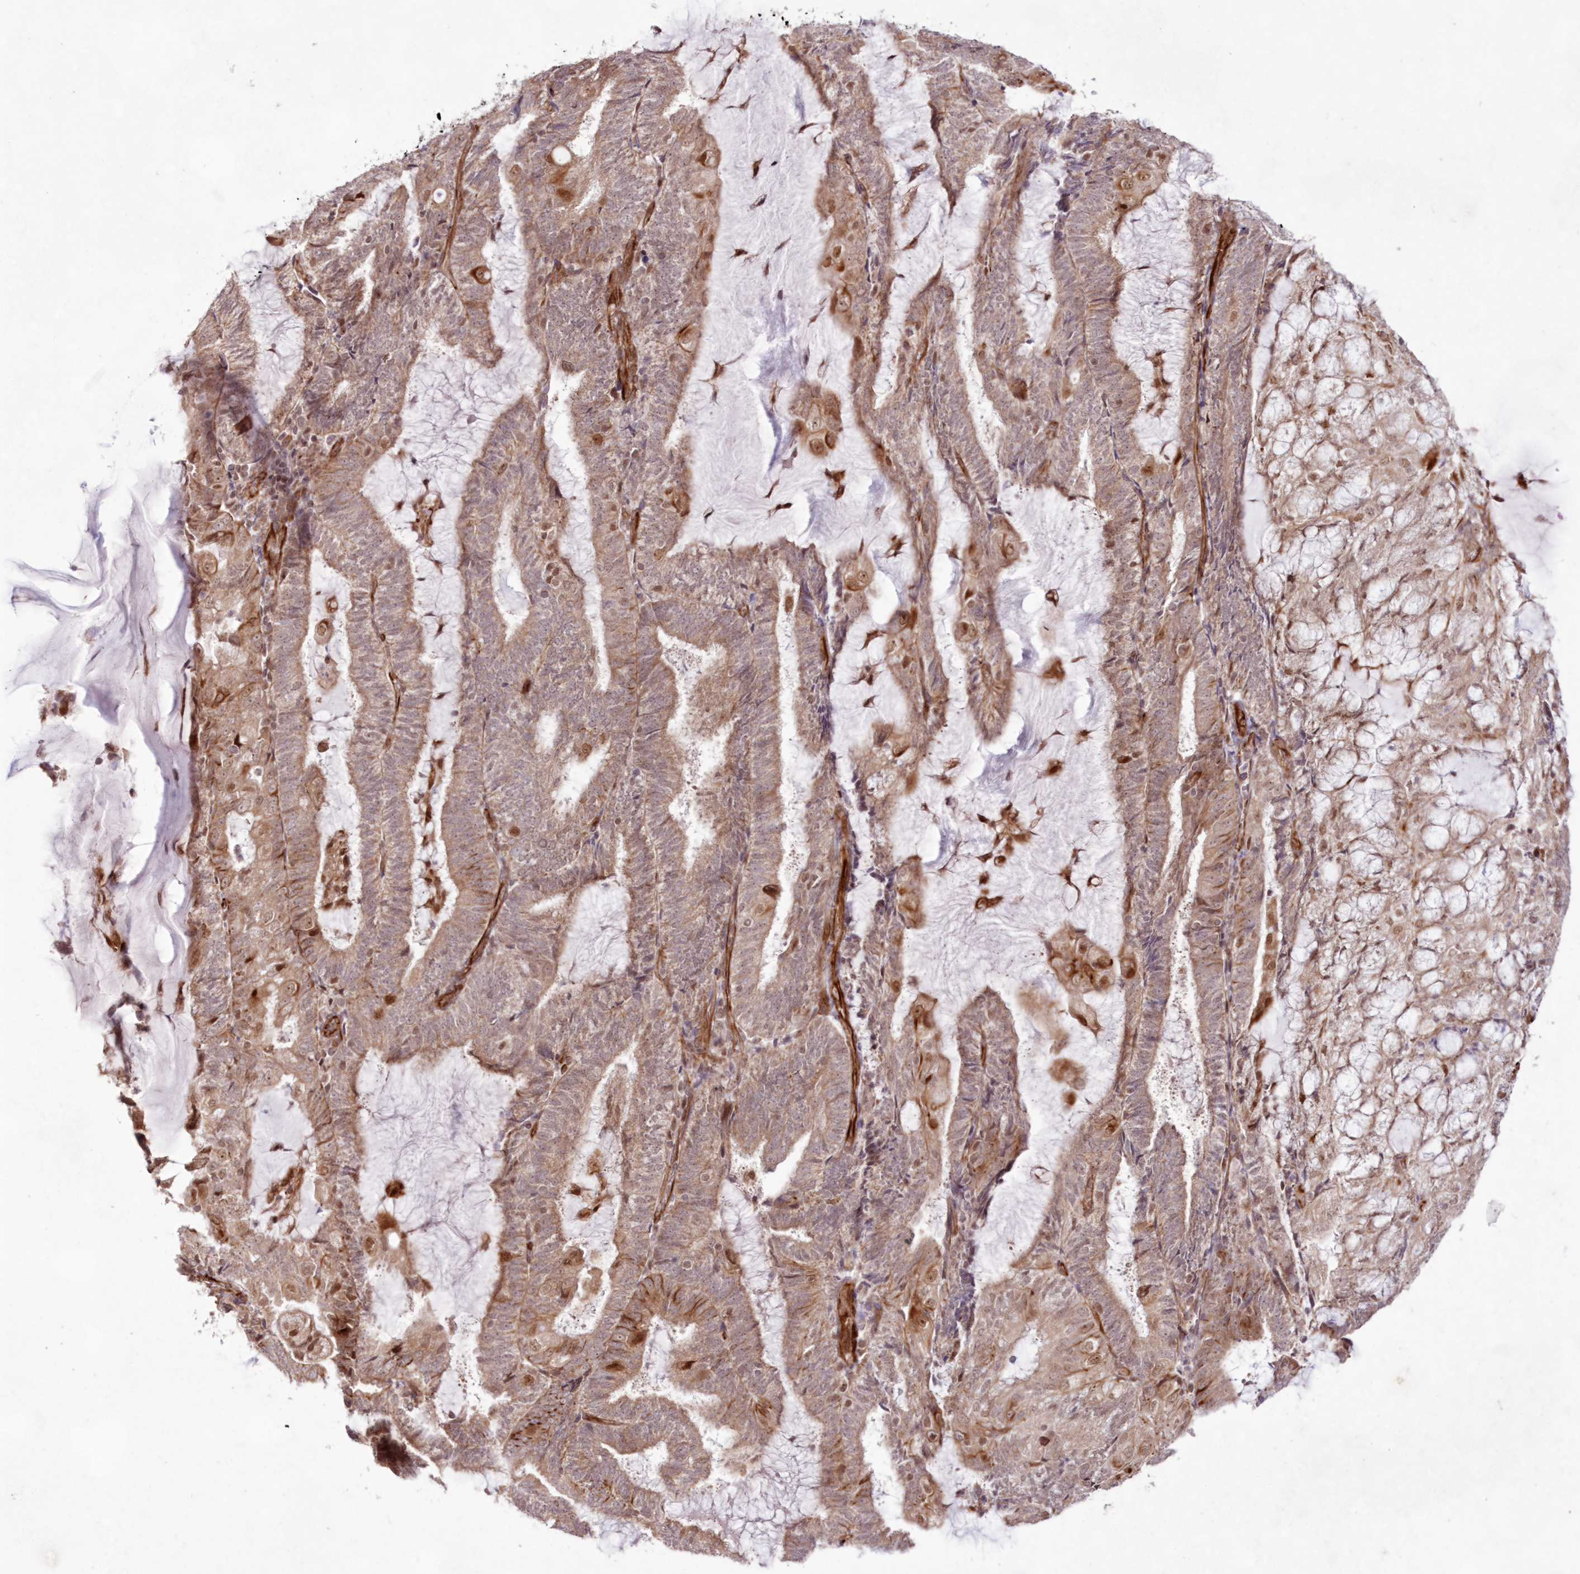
{"staining": {"intensity": "moderate", "quantity": ">75%", "location": "cytoplasmic/membranous,nuclear"}, "tissue": "endometrial cancer", "cell_type": "Tumor cells", "image_type": "cancer", "snomed": [{"axis": "morphology", "description": "Adenocarcinoma, NOS"}, {"axis": "topography", "description": "Endometrium"}], "caption": "Brown immunohistochemical staining in human endometrial adenocarcinoma displays moderate cytoplasmic/membranous and nuclear expression in approximately >75% of tumor cells. Ihc stains the protein of interest in brown and the nuclei are stained blue.", "gene": "SNIP1", "patient": {"sex": "female", "age": 81}}